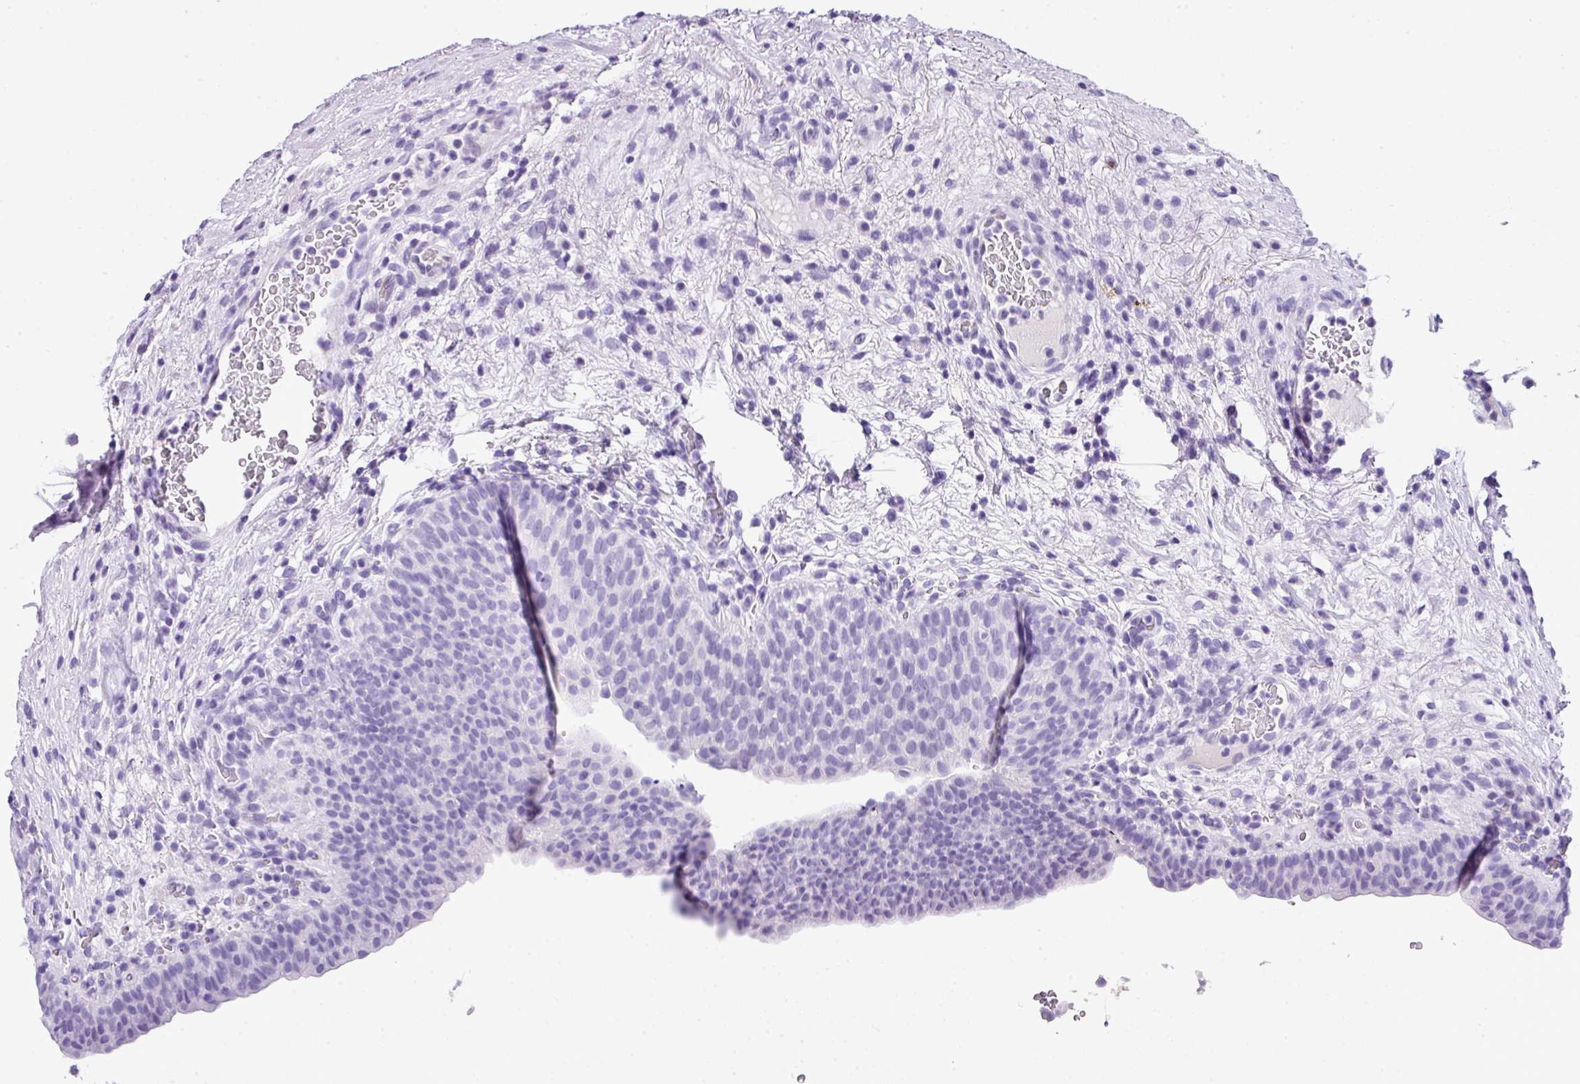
{"staining": {"intensity": "negative", "quantity": "none", "location": "none"}, "tissue": "urinary bladder", "cell_type": "Urothelial cells", "image_type": "normal", "snomed": [{"axis": "morphology", "description": "Normal tissue, NOS"}, {"axis": "topography", "description": "Urinary bladder"}], "caption": "Immunohistochemistry (IHC) of unremarkable urinary bladder demonstrates no positivity in urothelial cells. Brightfield microscopy of immunohistochemistry (IHC) stained with DAB (3,3'-diaminobenzidine) (brown) and hematoxylin (blue), captured at high magnification.", "gene": "MUC21", "patient": {"sex": "male", "age": 71}}